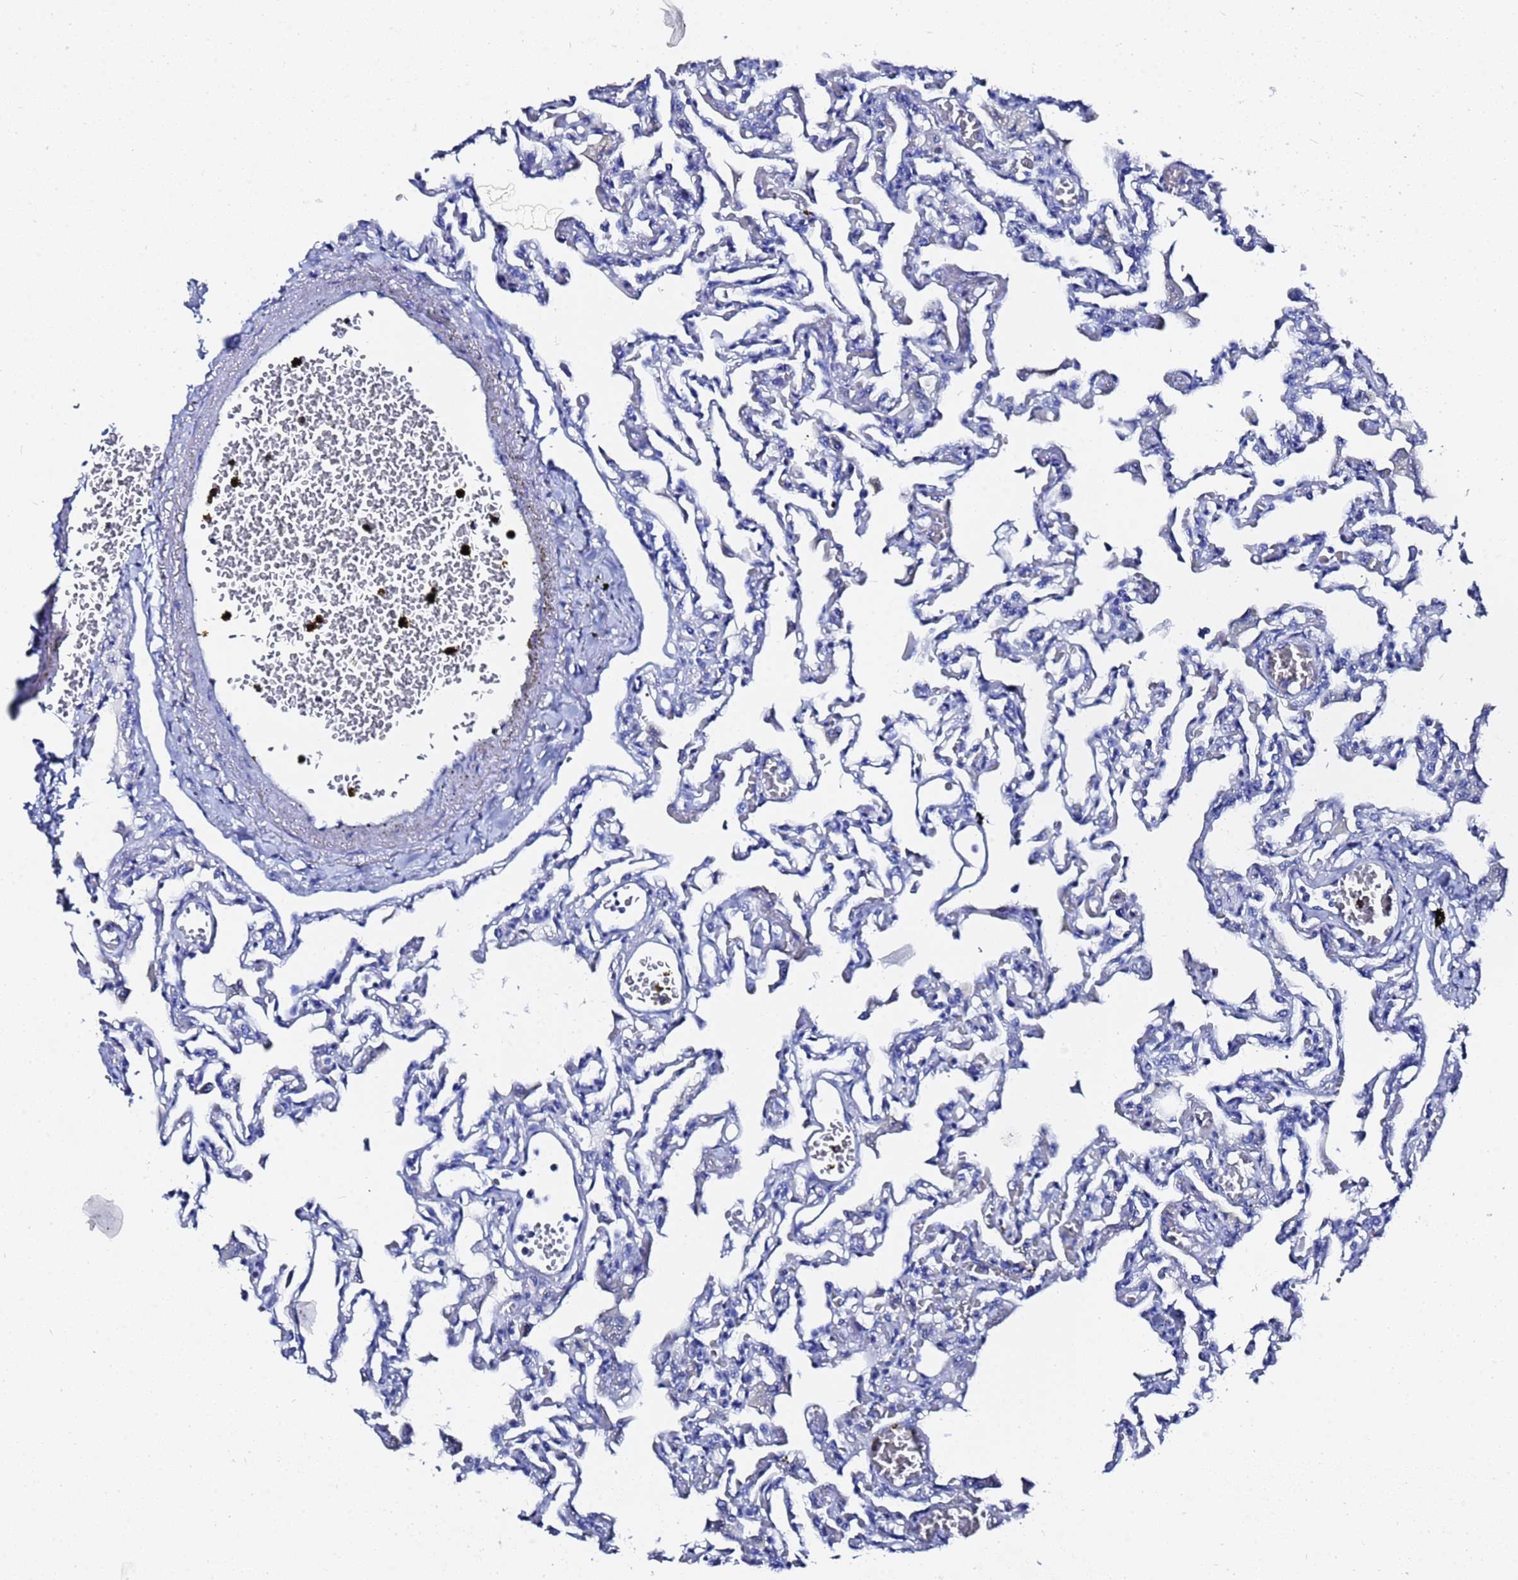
{"staining": {"intensity": "negative", "quantity": "none", "location": "none"}, "tissue": "lung", "cell_type": "Alveolar cells", "image_type": "normal", "snomed": [{"axis": "morphology", "description": "Normal tissue, NOS"}, {"axis": "topography", "description": "Bronchus"}, {"axis": "topography", "description": "Lung"}], "caption": "Immunohistochemistry of unremarkable lung displays no expression in alveolar cells.", "gene": "GGT1", "patient": {"sex": "female", "age": 49}}